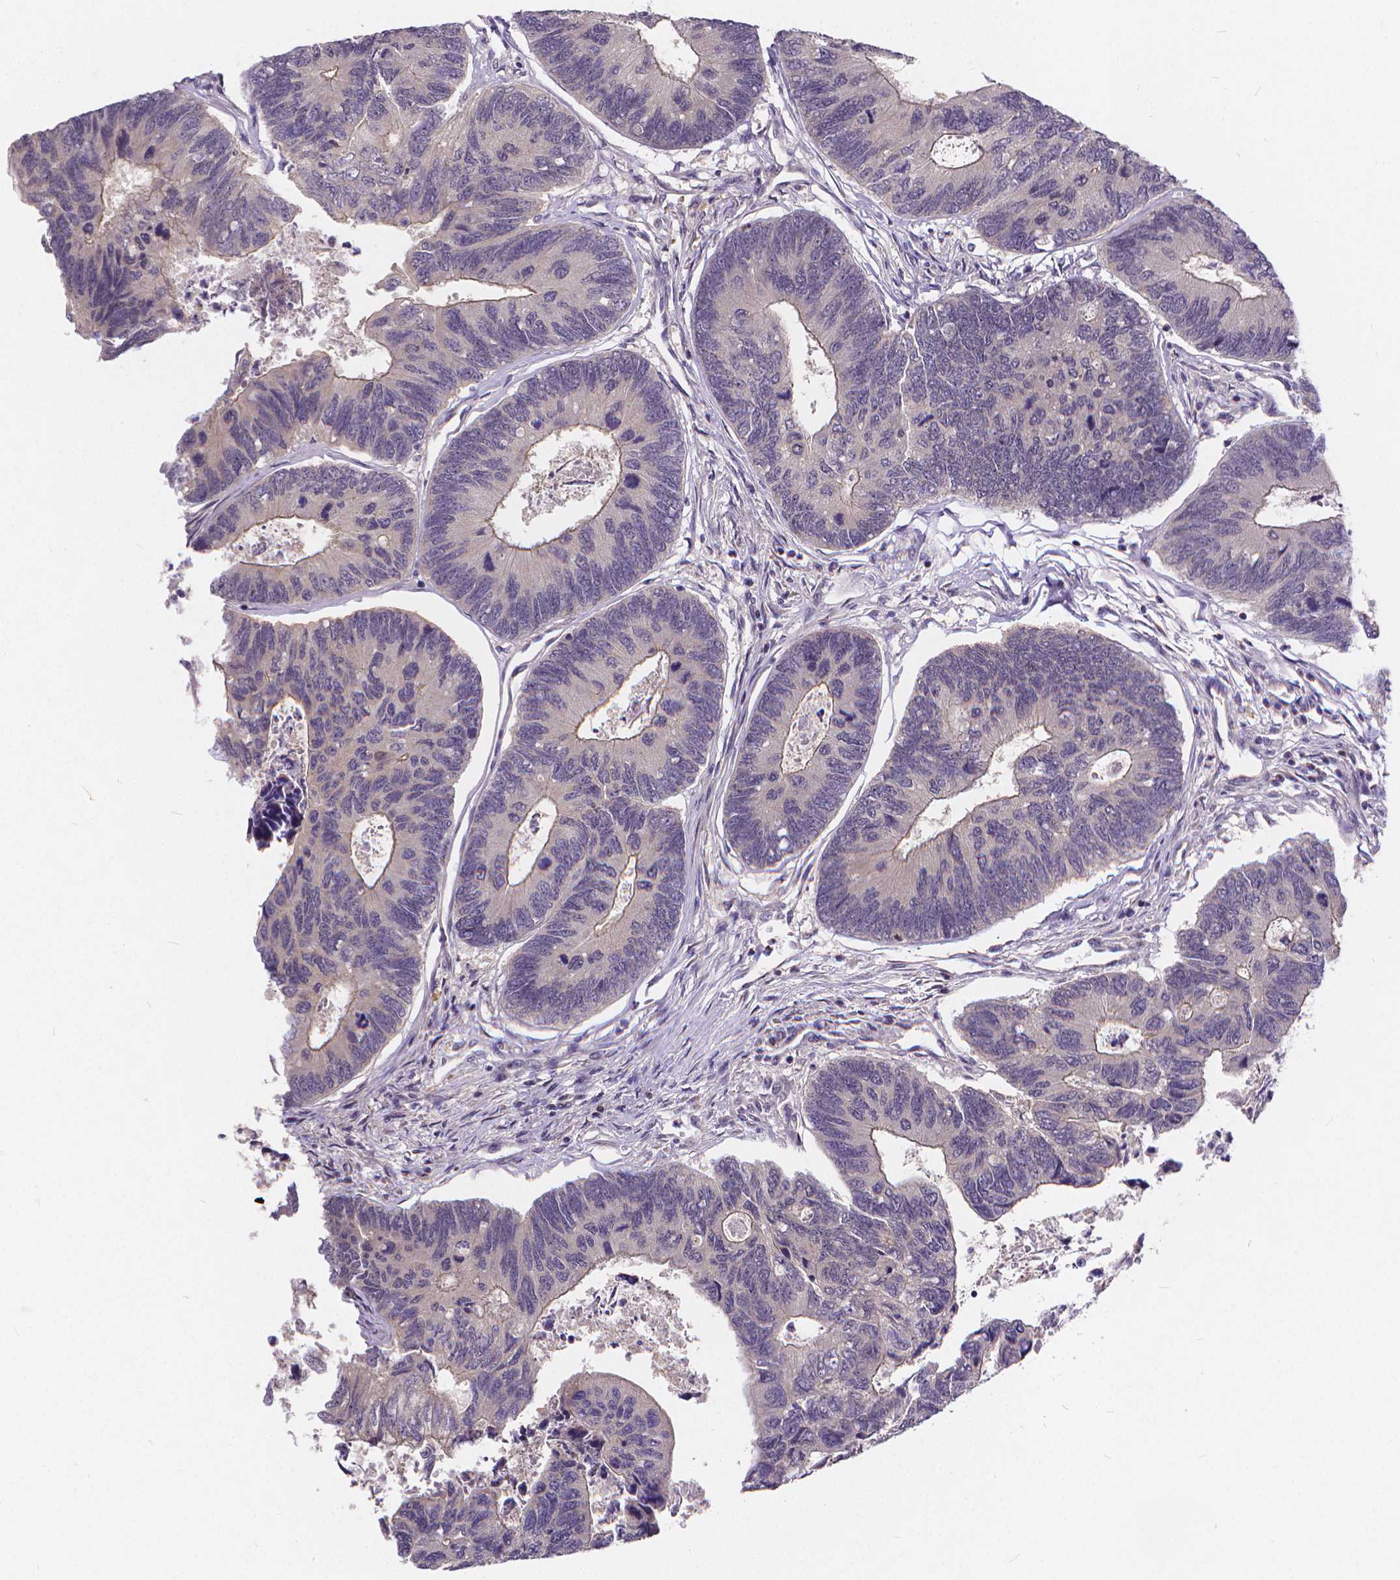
{"staining": {"intensity": "weak", "quantity": "<25%", "location": "cytoplasmic/membranous"}, "tissue": "colorectal cancer", "cell_type": "Tumor cells", "image_type": "cancer", "snomed": [{"axis": "morphology", "description": "Adenocarcinoma, NOS"}, {"axis": "topography", "description": "Colon"}], "caption": "Tumor cells are negative for brown protein staining in colorectal cancer.", "gene": "GLRB", "patient": {"sex": "female", "age": 67}}